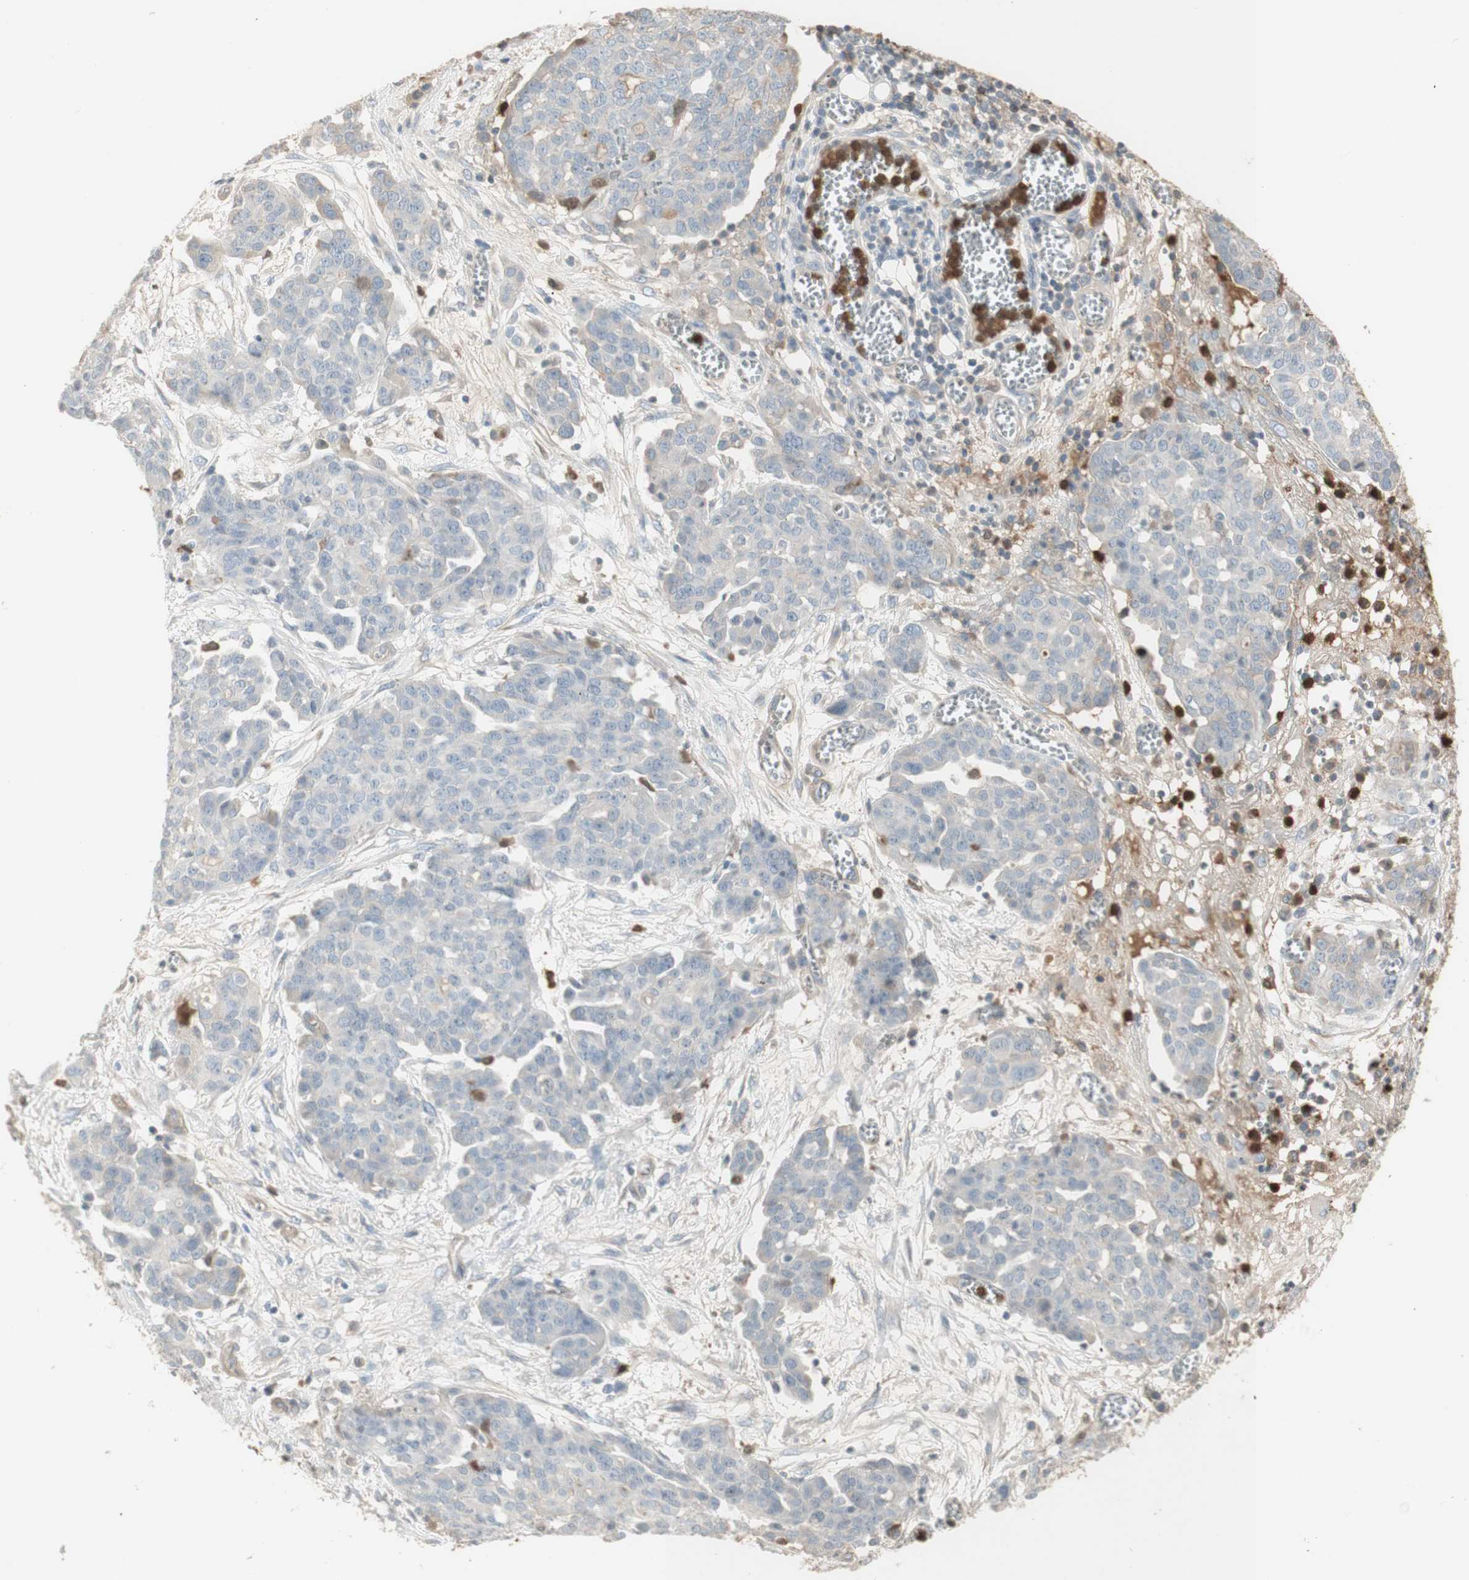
{"staining": {"intensity": "negative", "quantity": "none", "location": "none"}, "tissue": "ovarian cancer", "cell_type": "Tumor cells", "image_type": "cancer", "snomed": [{"axis": "morphology", "description": "Cystadenocarcinoma, serous, NOS"}, {"axis": "topography", "description": "Soft tissue"}, {"axis": "topography", "description": "Ovary"}], "caption": "This is an immunohistochemistry (IHC) photomicrograph of human ovarian cancer. There is no positivity in tumor cells.", "gene": "NID1", "patient": {"sex": "female", "age": 57}}